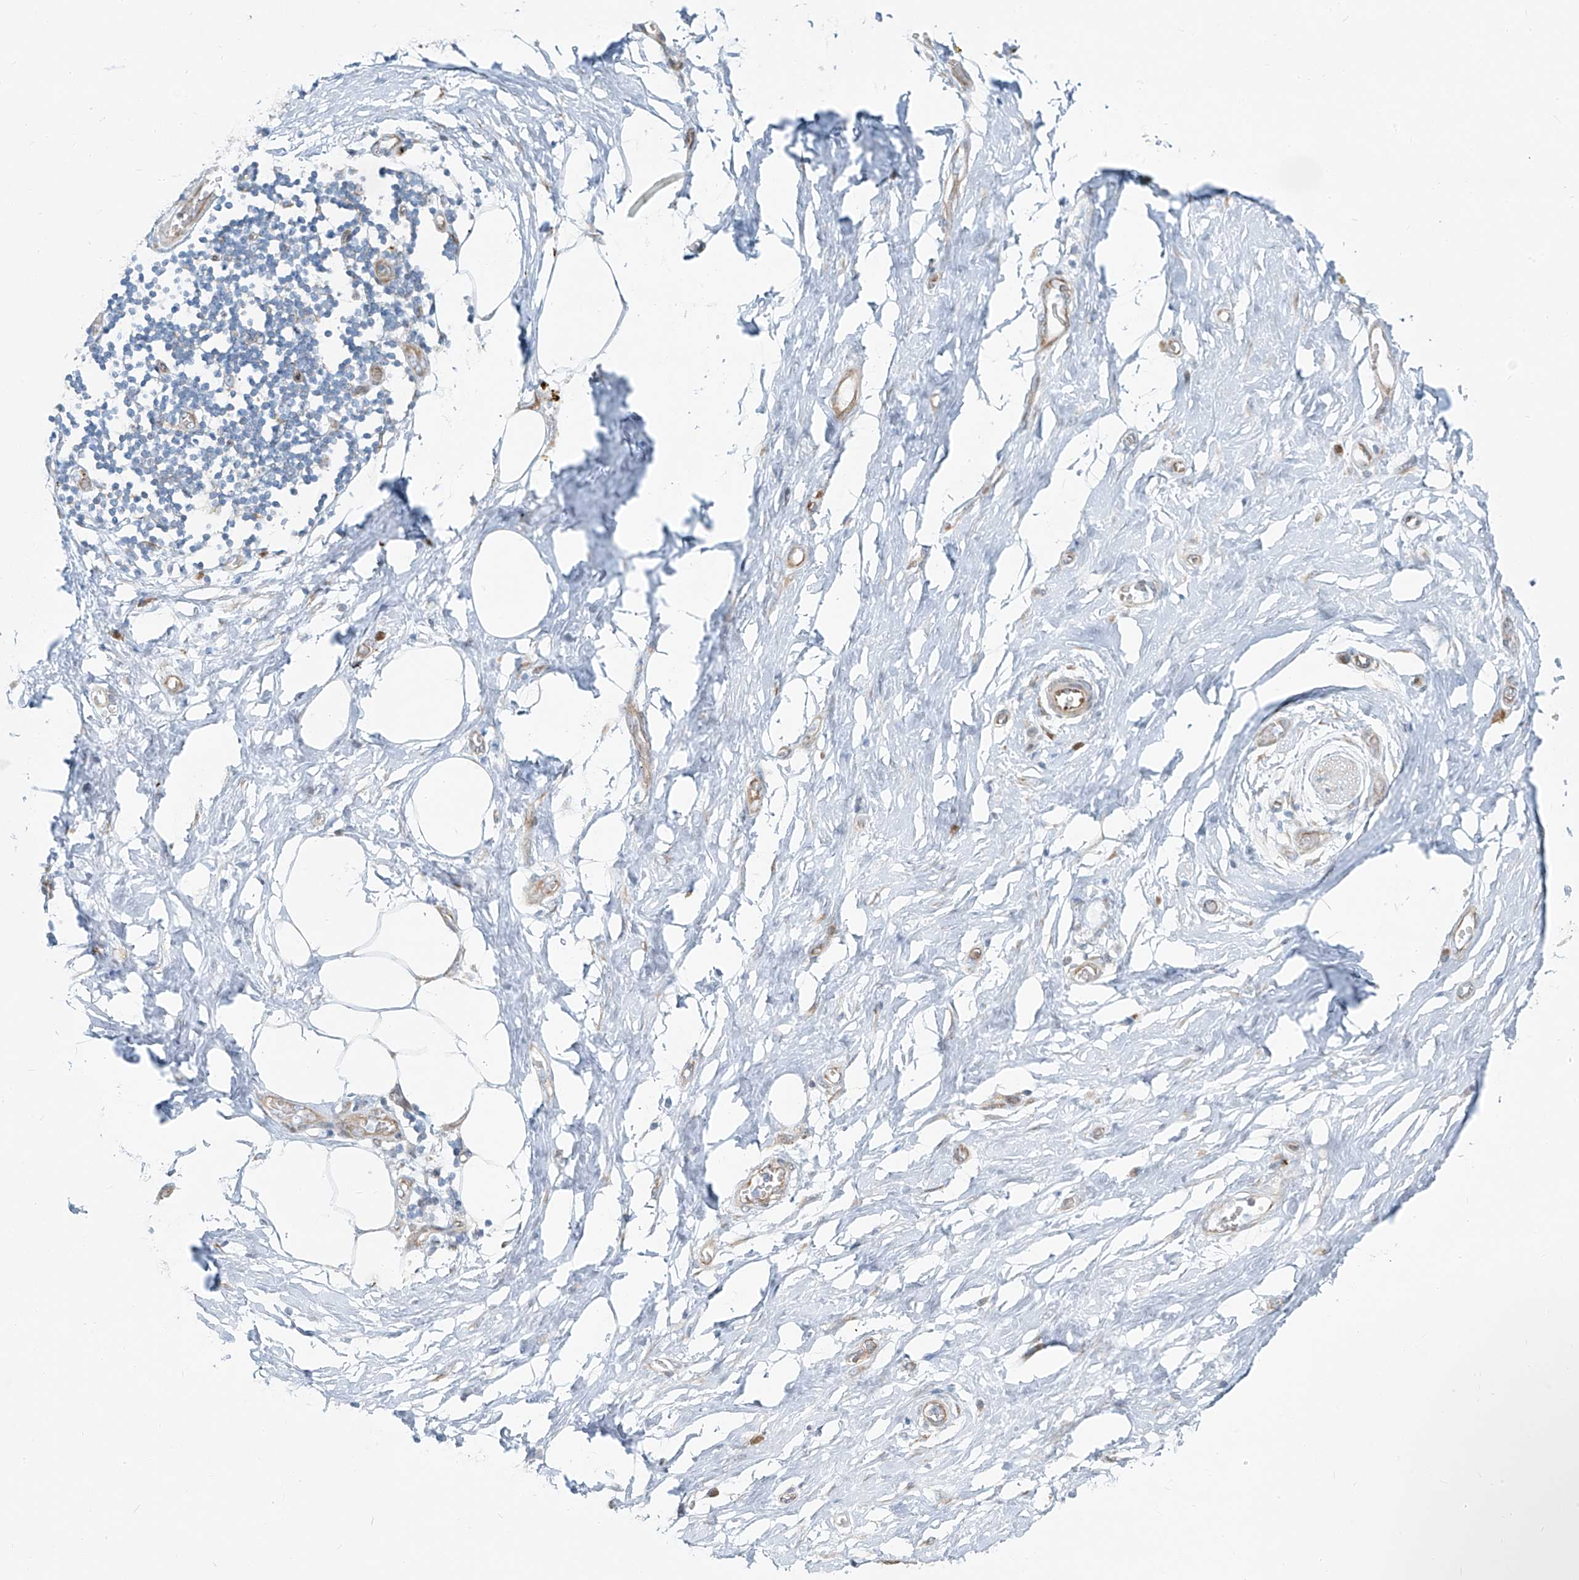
{"staining": {"intensity": "negative", "quantity": "none", "location": "none"}, "tissue": "adipose tissue", "cell_type": "Adipocytes", "image_type": "normal", "snomed": [{"axis": "morphology", "description": "Normal tissue, NOS"}, {"axis": "morphology", "description": "Adenocarcinoma, NOS"}, {"axis": "topography", "description": "Pancreas"}, {"axis": "topography", "description": "Peripheral nerve tissue"}], "caption": "An immunohistochemistry micrograph of unremarkable adipose tissue is shown. There is no staining in adipocytes of adipose tissue. (Stains: DAB immunohistochemistry (IHC) with hematoxylin counter stain, Microscopy: brightfield microscopy at high magnification).", "gene": "HIC2", "patient": {"sex": "male", "age": 59}}